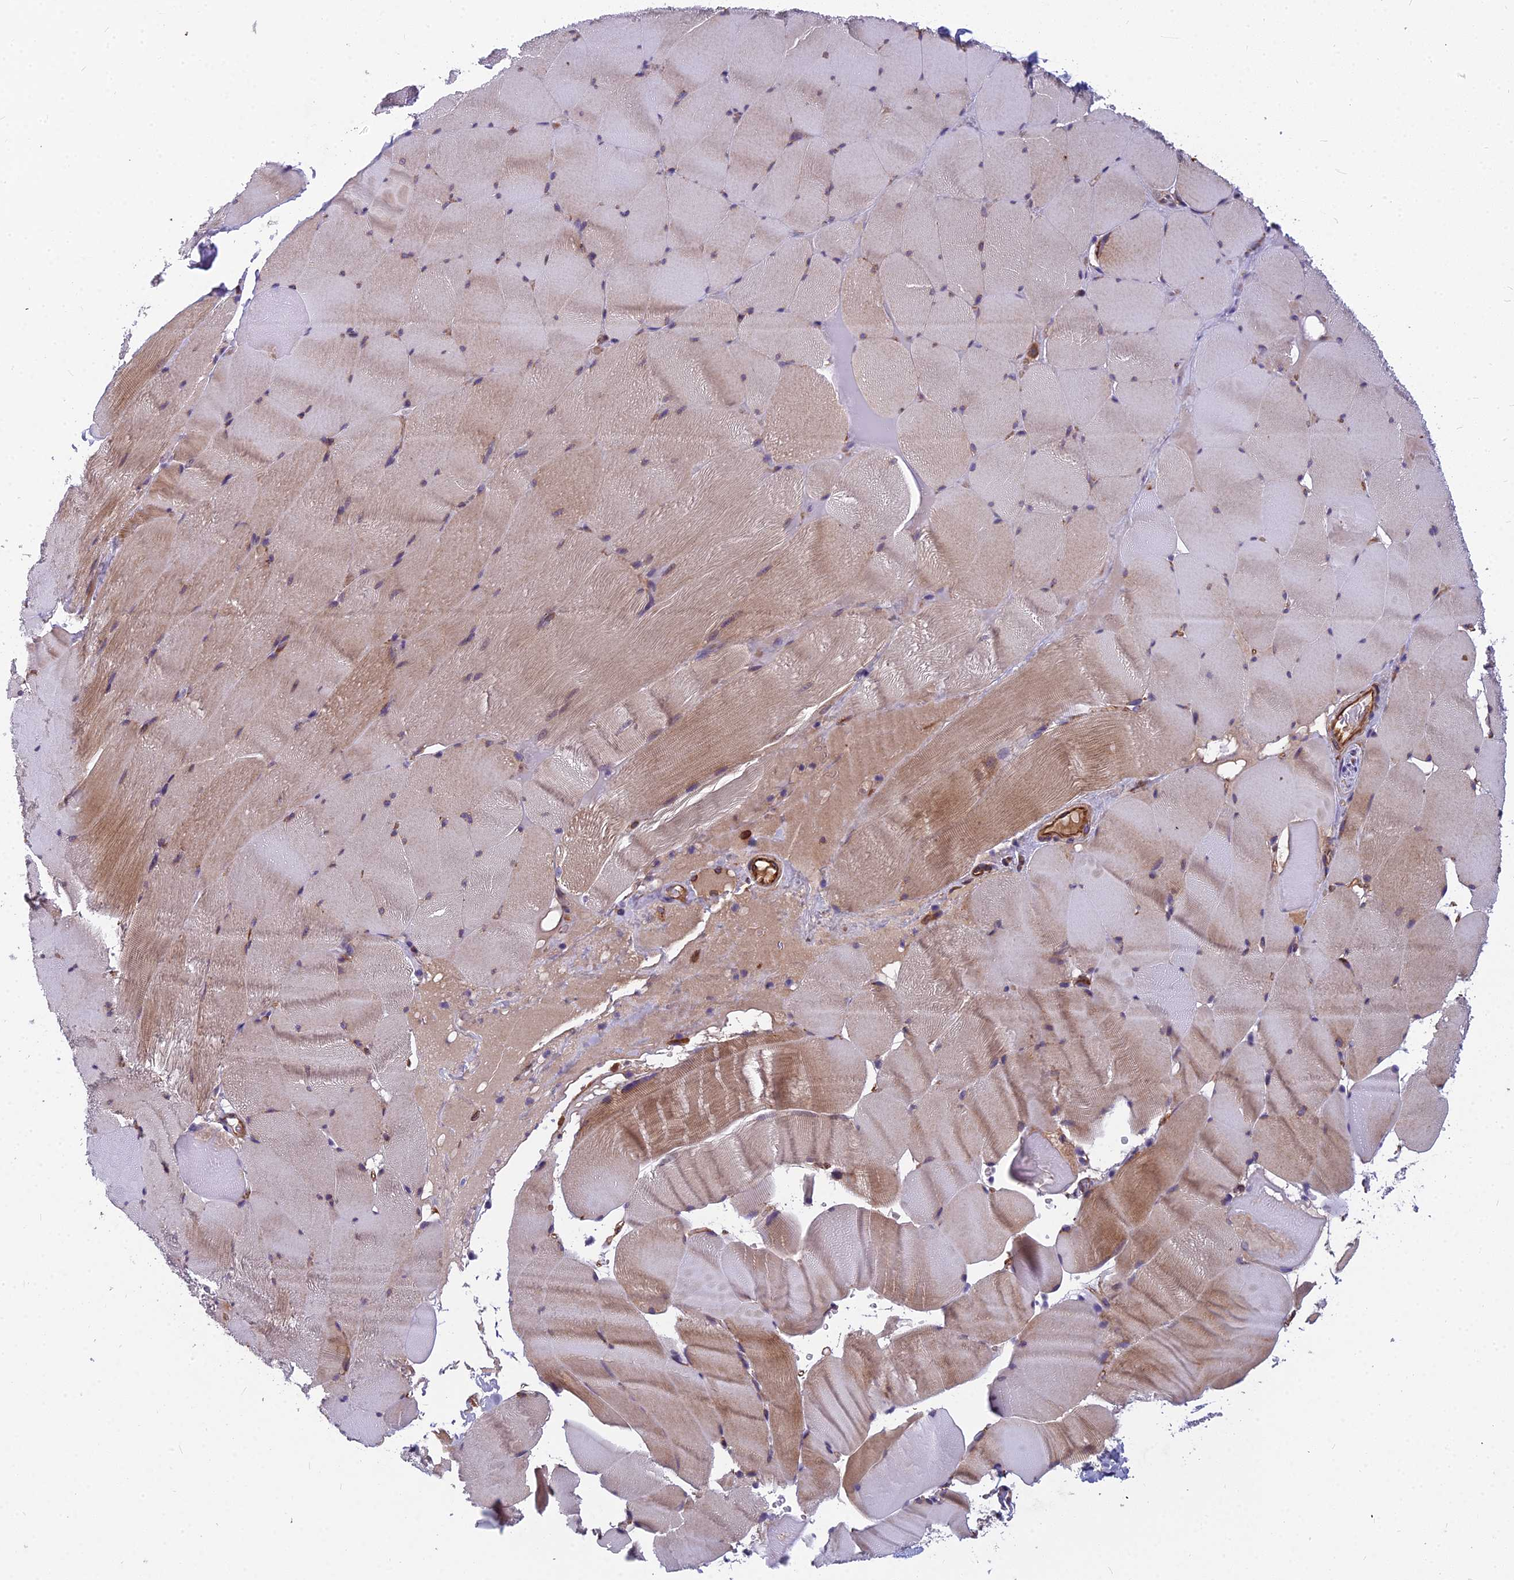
{"staining": {"intensity": "moderate", "quantity": "25%-75%", "location": "cytoplasmic/membranous"}, "tissue": "skeletal muscle", "cell_type": "Myocytes", "image_type": "normal", "snomed": [{"axis": "morphology", "description": "Normal tissue, NOS"}, {"axis": "topography", "description": "Skeletal muscle"}], "caption": "An image of human skeletal muscle stained for a protein displays moderate cytoplasmic/membranous brown staining in myocytes.", "gene": "SPDL1", "patient": {"sex": "male", "age": 62}}